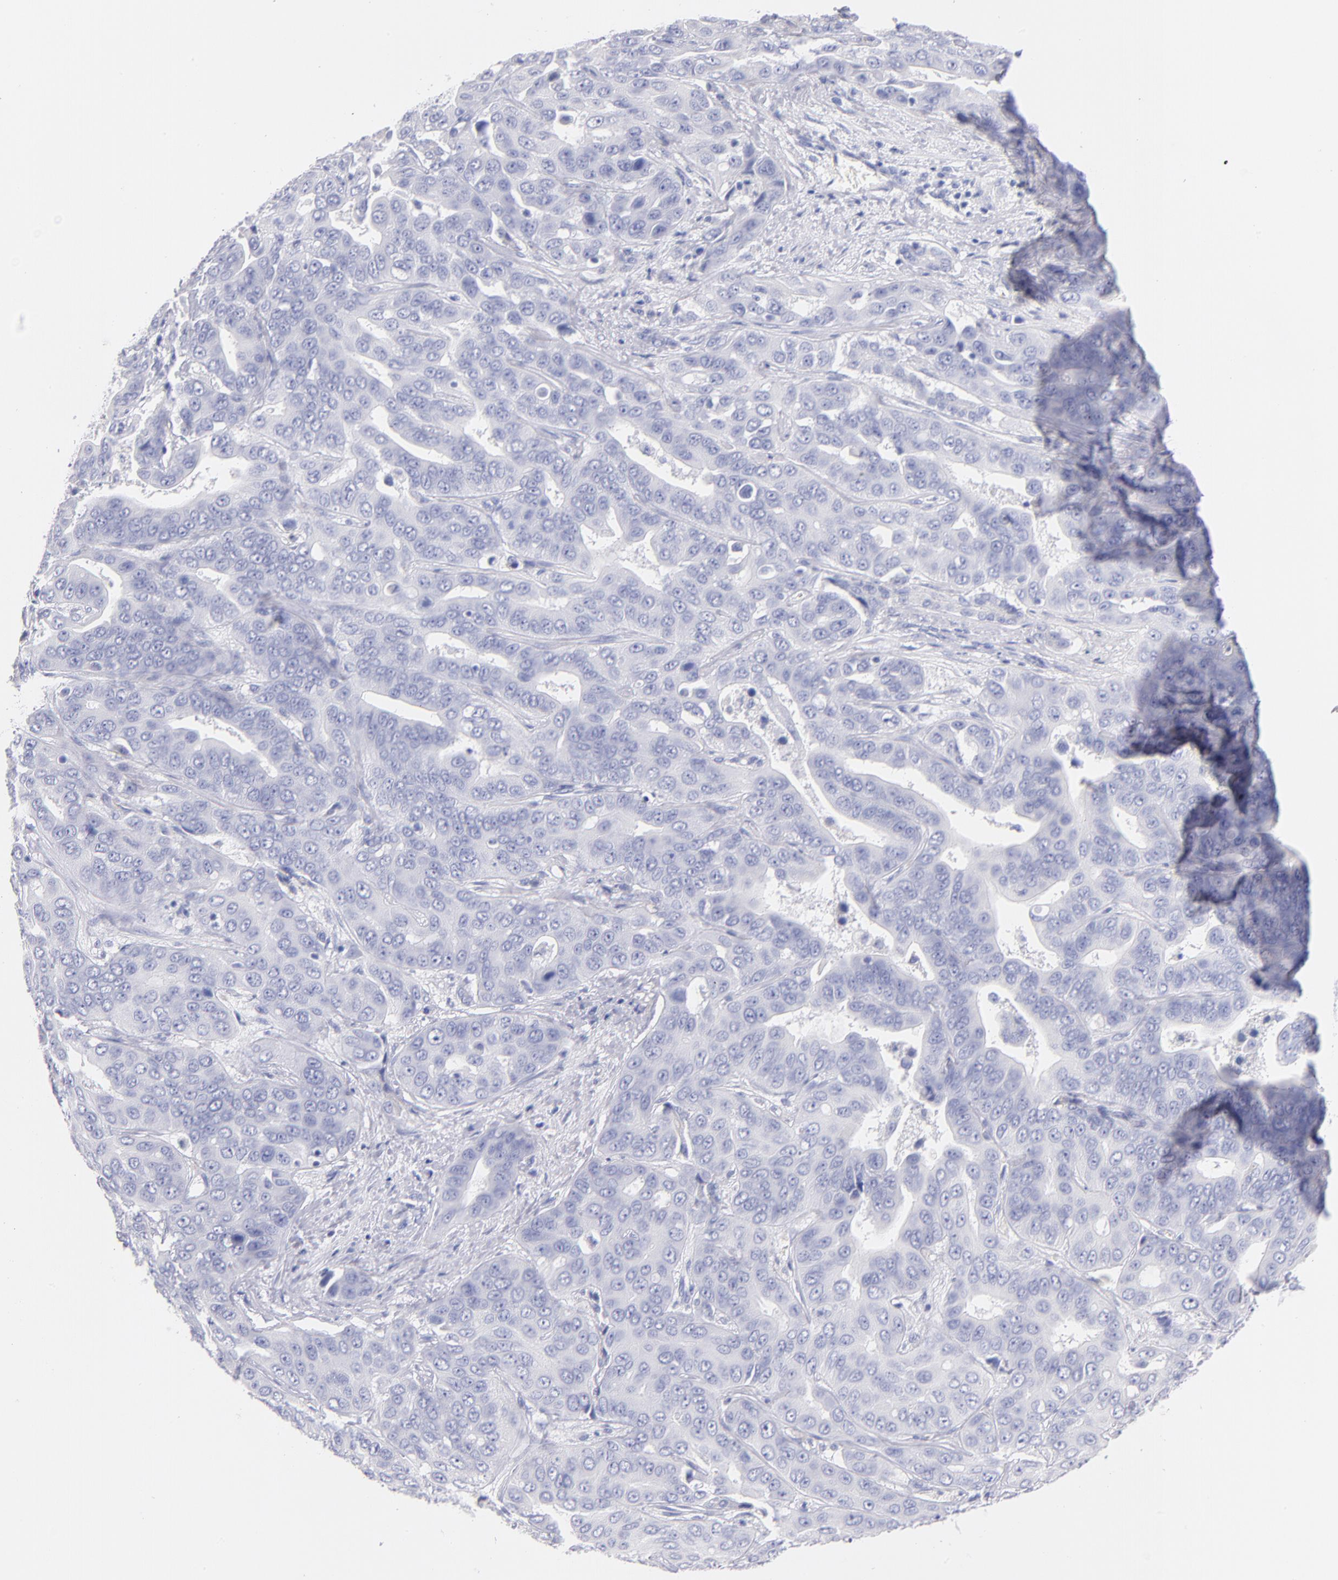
{"staining": {"intensity": "negative", "quantity": "none", "location": "none"}, "tissue": "liver cancer", "cell_type": "Tumor cells", "image_type": "cancer", "snomed": [{"axis": "morphology", "description": "Cholangiocarcinoma"}, {"axis": "topography", "description": "Liver"}], "caption": "Immunohistochemistry (IHC) histopathology image of neoplastic tissue: cholangiocarcinoma (liver) stained with DAB (3,3'-diaminobenzidine) exhibits no significant protein expression in tumor cells.", "gene": "SCGN", "patient": {"sex": "female", "age": 52}}